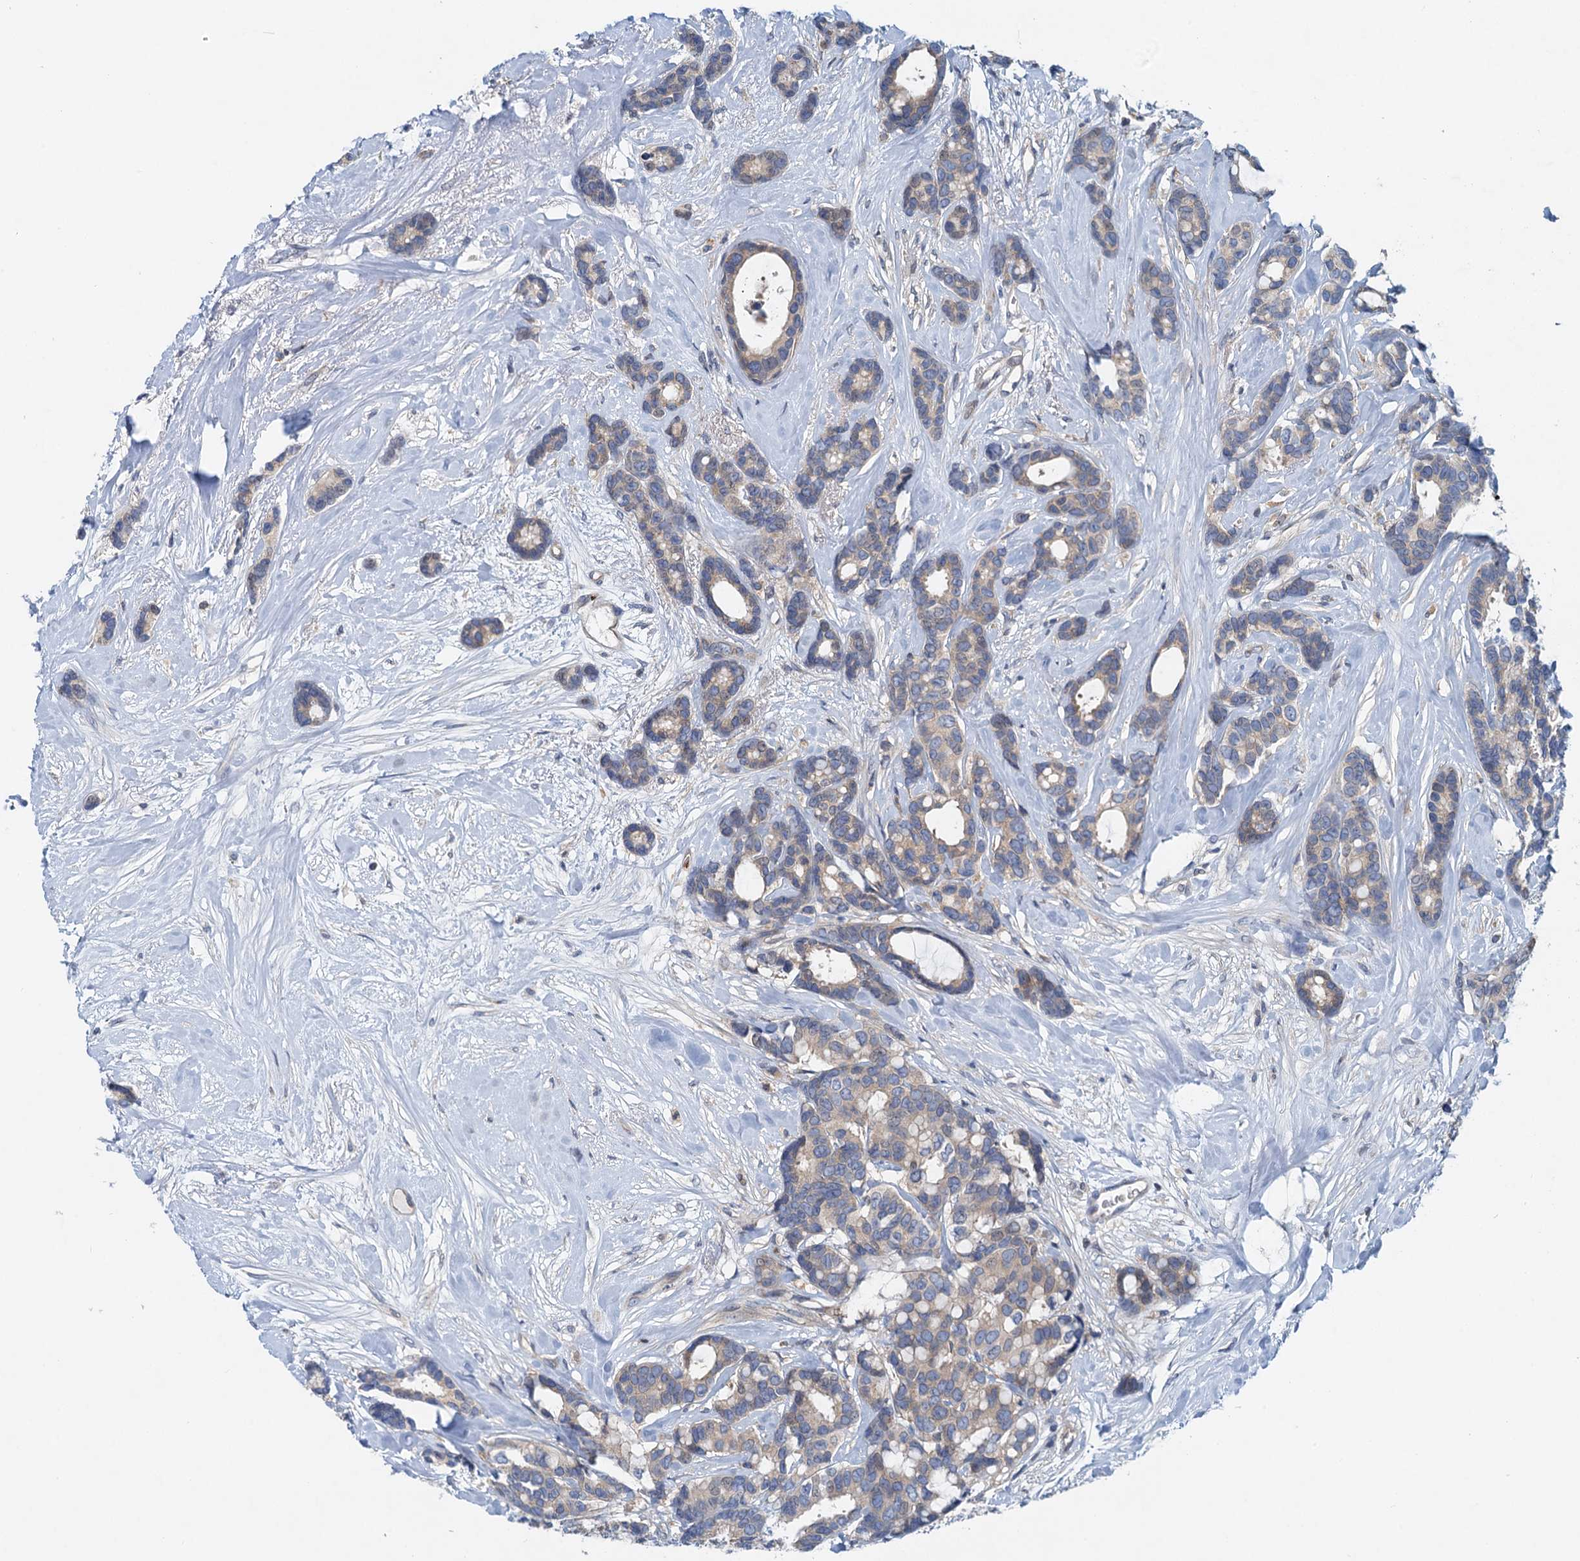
{"staining": {"intensity": "weak", "quantity": "25%-75%", "location": "cytoplasmic/membranous"}, "tissue": "breast cancer", "cell_type": "Tumor cells", "image_type": "cancer", "snomed": [{"axis": "morphology", "description": "Duct carcinoma"}, {"axis": "topography", "description": "Breast"}], "caption": "Intraductal carcinoma (breast) stained for a protein (brown) reveals weak cytoplasmic/membranous positive positivity in about 25%-75% of tumor cells.", "gene": "NBEA", "patient": {"sex": "female", "age": 87}}